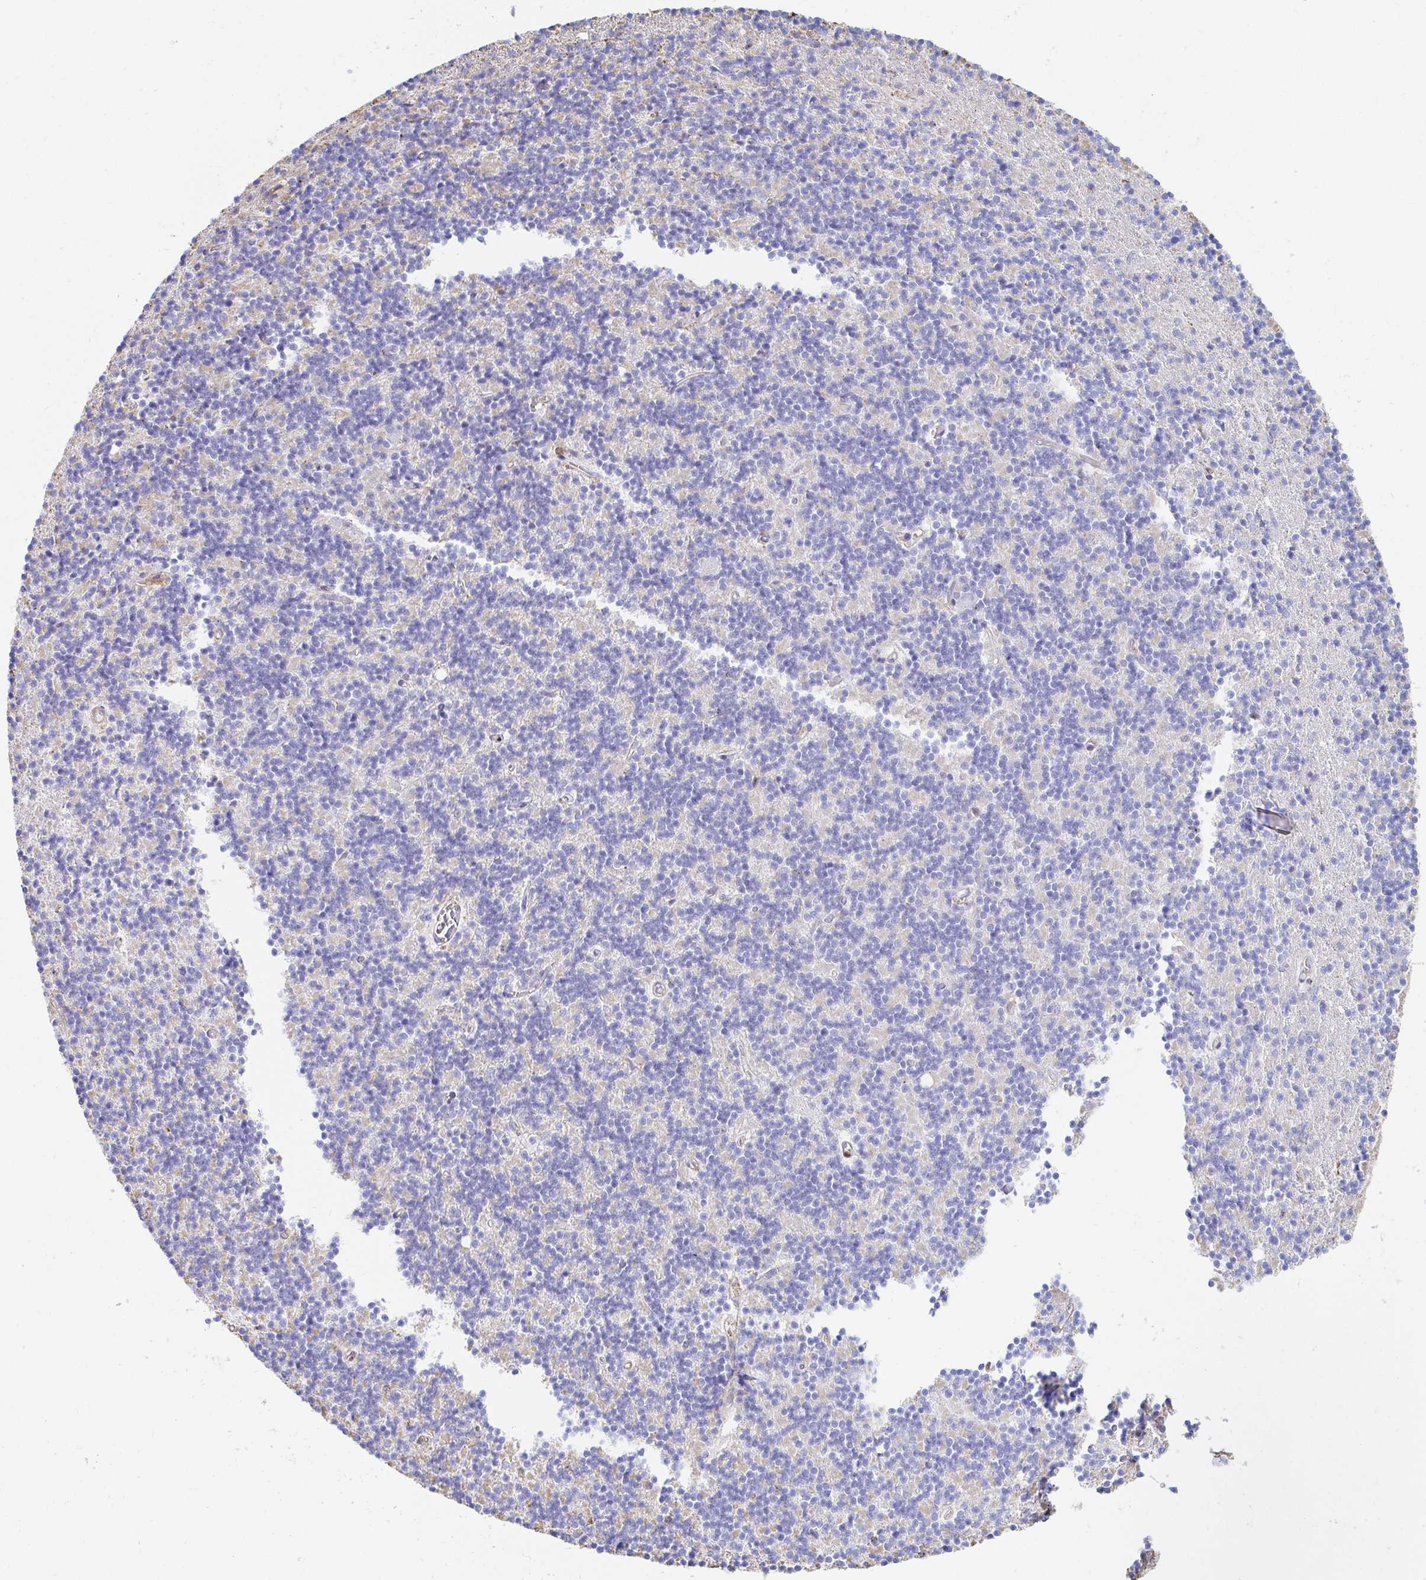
{"staining": {"intensity": "negative", "quantity": "none", "location": "none"}, "tissue": "cerebellum", "cell_type": "Cells in granular layer", "image_type": "normal", "snomed": [{"axis": "morphology", "description": "Normal tissue, NOS"}, {"axis": "topography", "description": "Cerebellum"}], "caption": "The IHC photomicrograph has no significant positivity in cells in granular layer of cerebellum. Nuclei are stained in blue.", "gene": "PTPN14", "patient": {"sex": "male", "age": 54}}